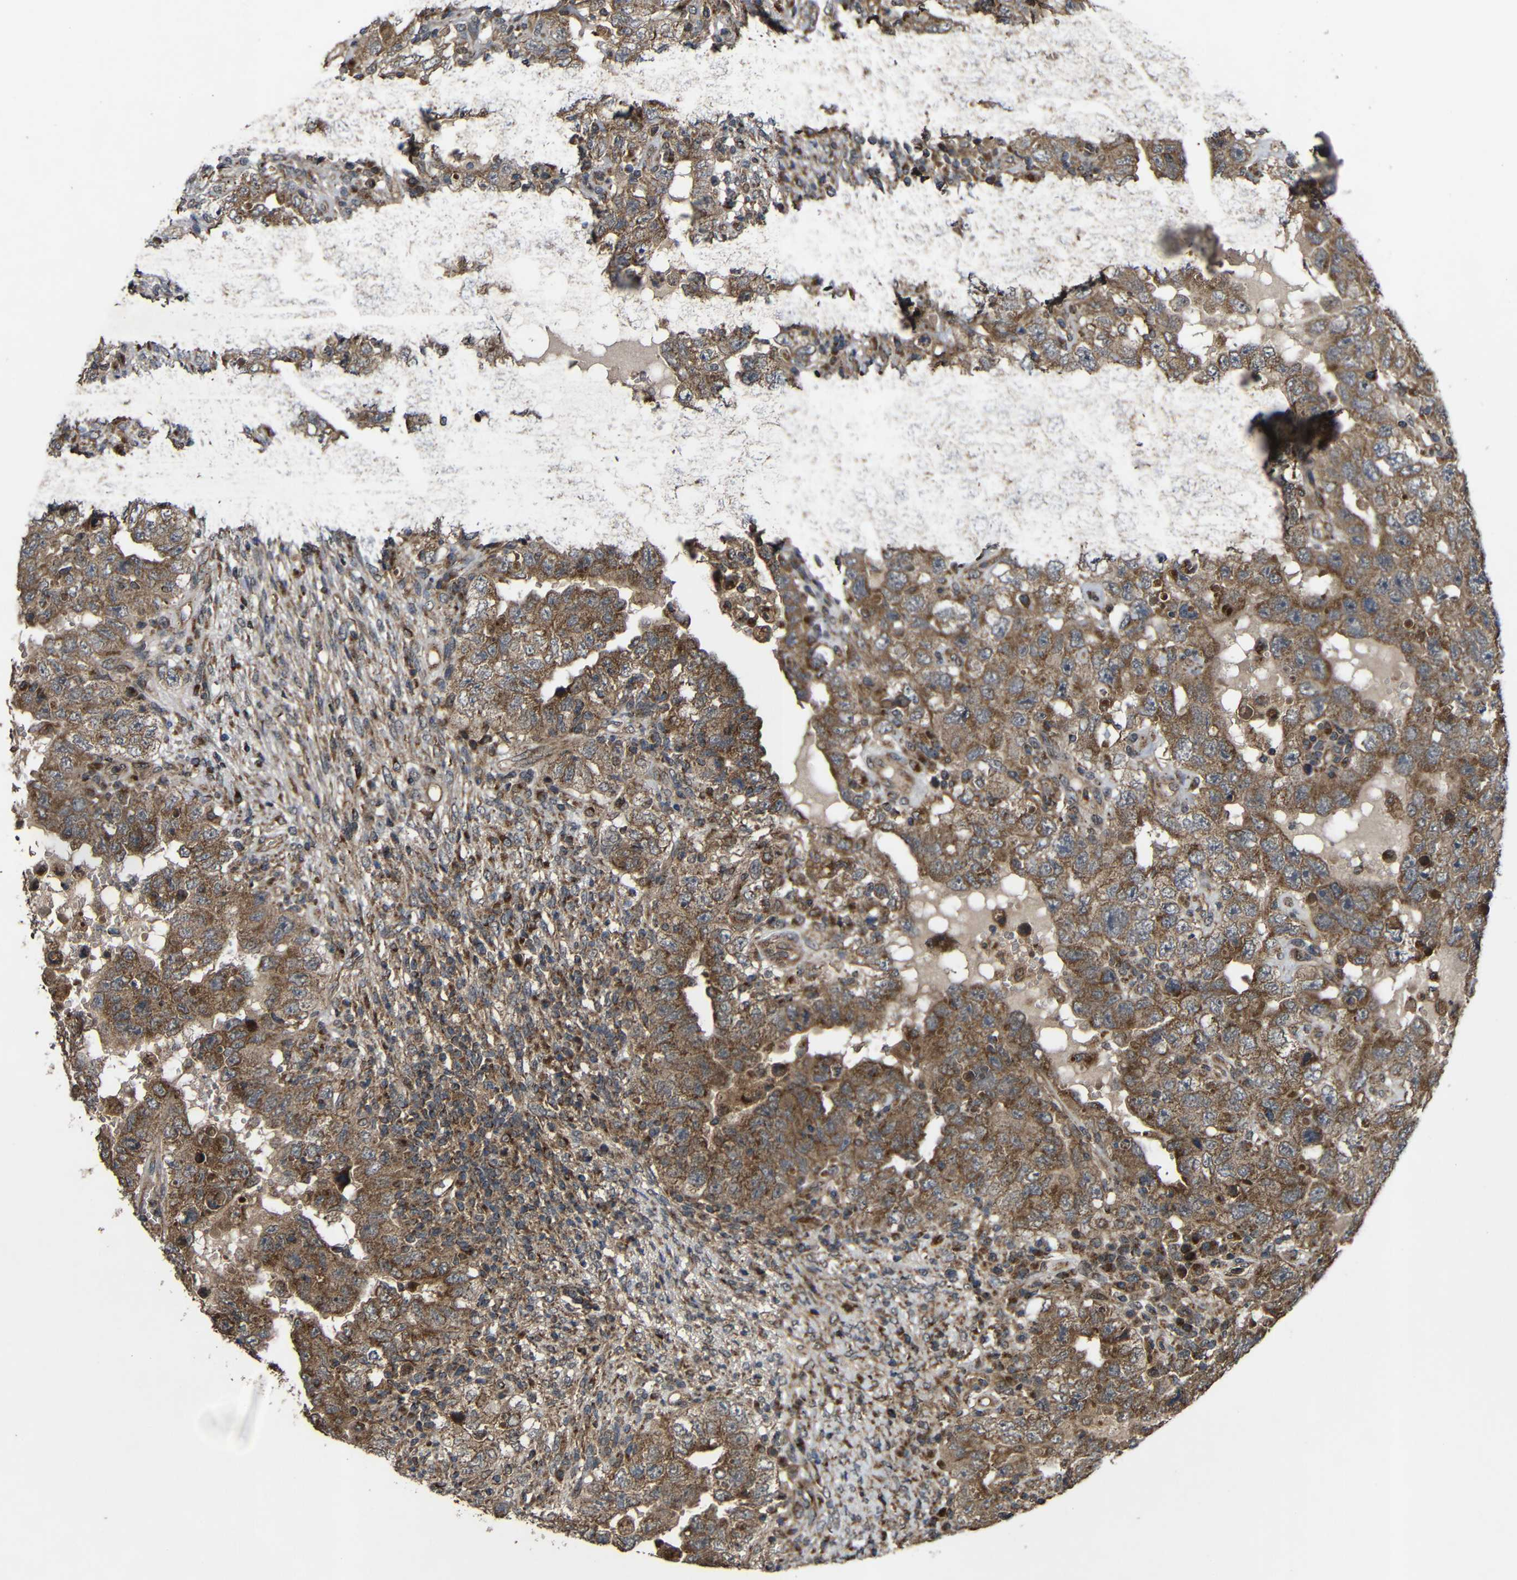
{"staining": {"intensity": "strong", "quantity": "25%-75%", "location": "cytoplasmic/membranous"}, "tissue": "testis cancer", "cell_type": "Tumor cells", "image_type": "cancer", "snomed": [{"axis": "morphology", "description": "Carcinoma, Embryonal, NOS"}, {"axis": "topography", "description": "Testis"}], "caption": "Human testis embryonal carcinoma stained for a protein (brown) displays strong cytoplasmic/membranous positive staining in approximately 25%-75% of tumor cells.", "gene": "C1GALT1", "patient": {"sex": "male", "age": 26}}